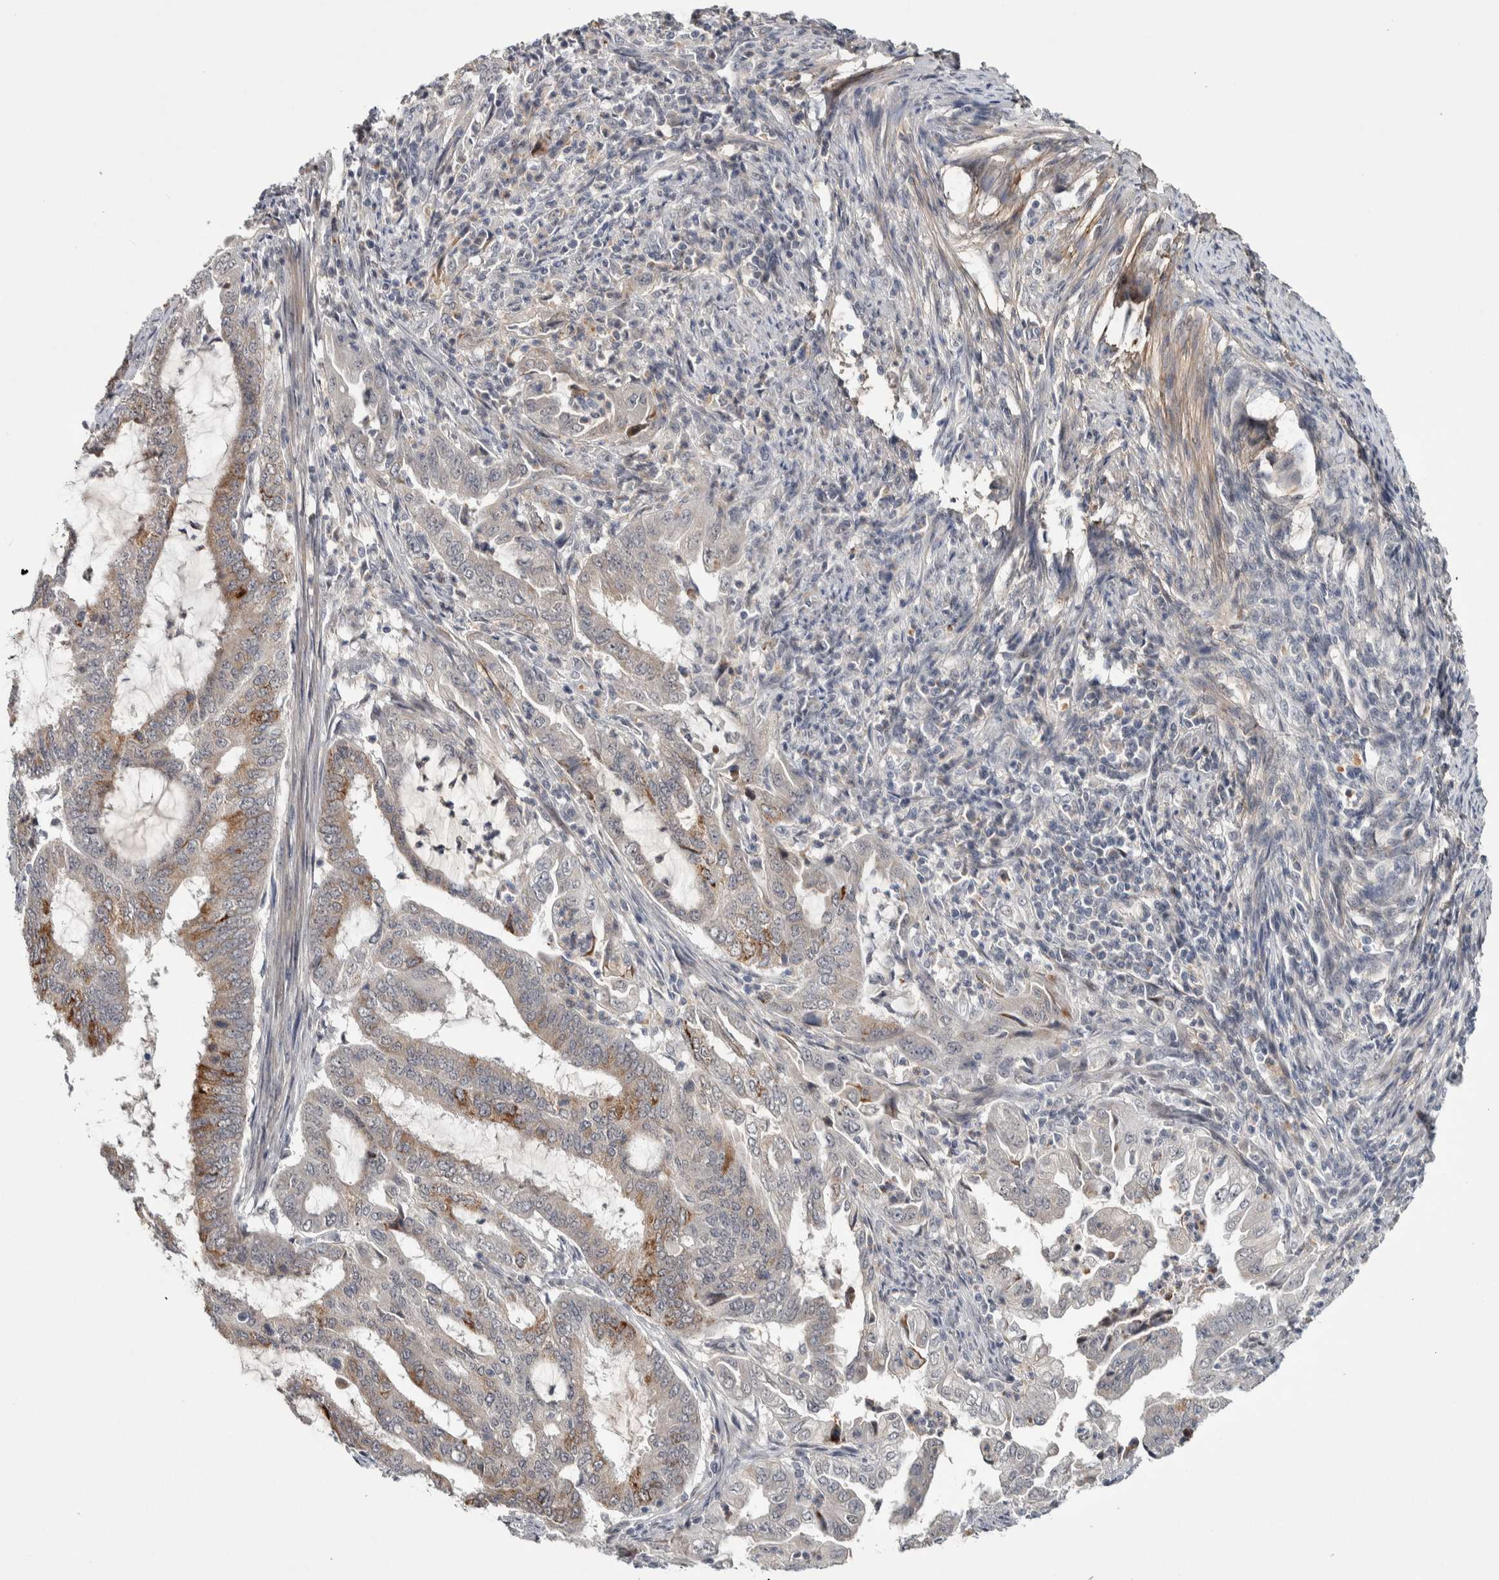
{"staining": {"intensity": "moderate", "quantity": "<25%", "location": "cytoplasmic/membranous"}, "tissue": "endometrial cancer", "cell_type": "Tumor cells", "image_type": "cancer", "snomed": [{"axis": "morphology", "description": "Adenocarcinoma, NOS"}, {"axis": "topography", "description": "Endometrium"}], "caption": "A low amount of moderate cytoplasmic/membranous positivity is present in about <25% of tumor cells in adenocarcinoma (endometrial) tissue.", "gene": "ASPN", "patient": {"sex": "female", "age": 51}}